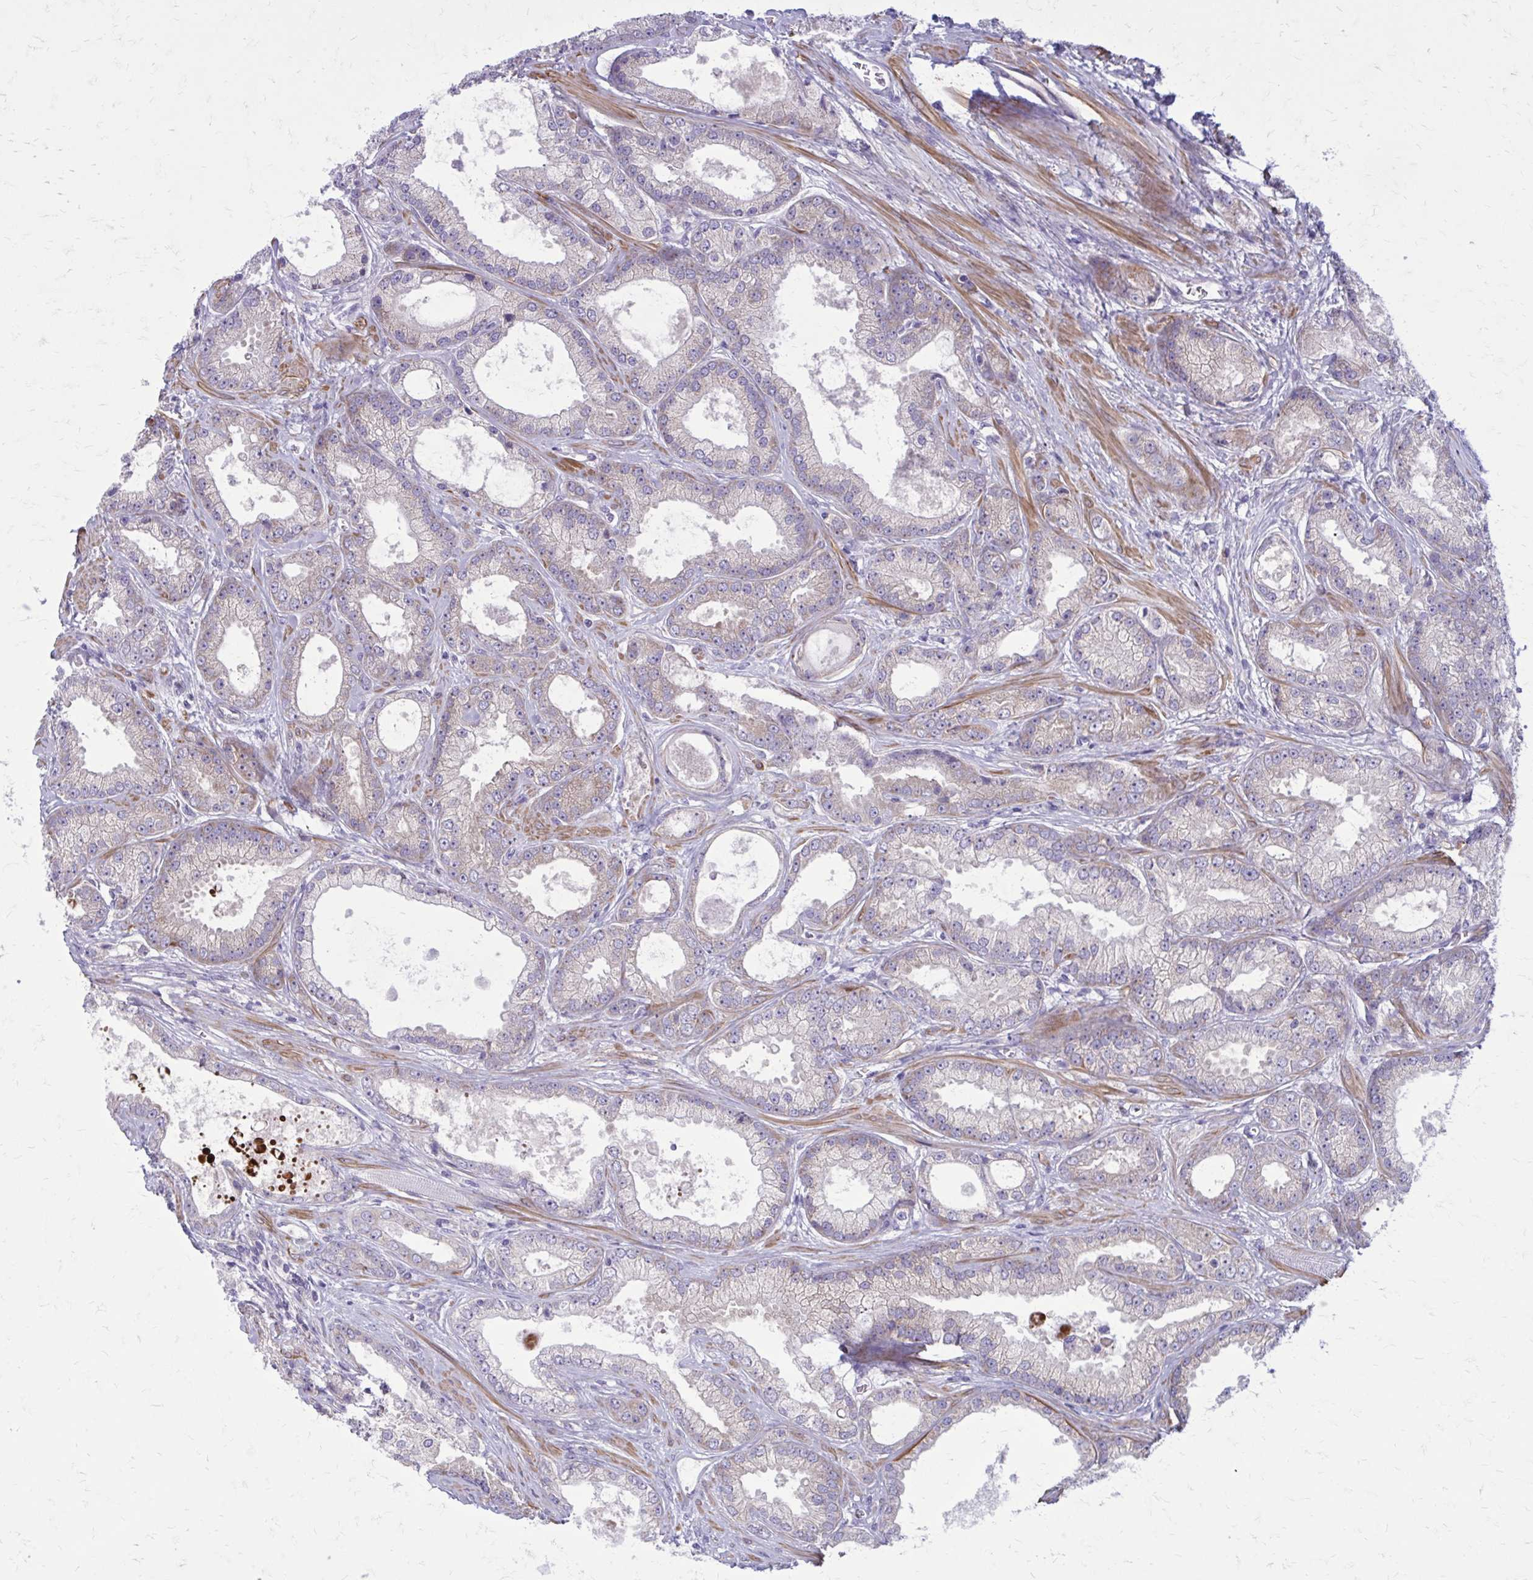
{"staining": {"intensity": "negative", "quantity": "none", "location": "none"}, "tissue": "prostate cancer", "cell_type": "Tumor cells", "image_type": "cancer", "snomed": [{"axis": "morphology", "description": "Adenocarcinoma, High grade"}, {"axis": "topography", "description": "Prostate"}], "caption": "Immunohistochemical staining of adenocarcinoma (high-grade) (prostate) reveals no significant positivity in tumor cells.", "gene": "GIGYF2", "patient": {"sex": "male", "age": 67}}